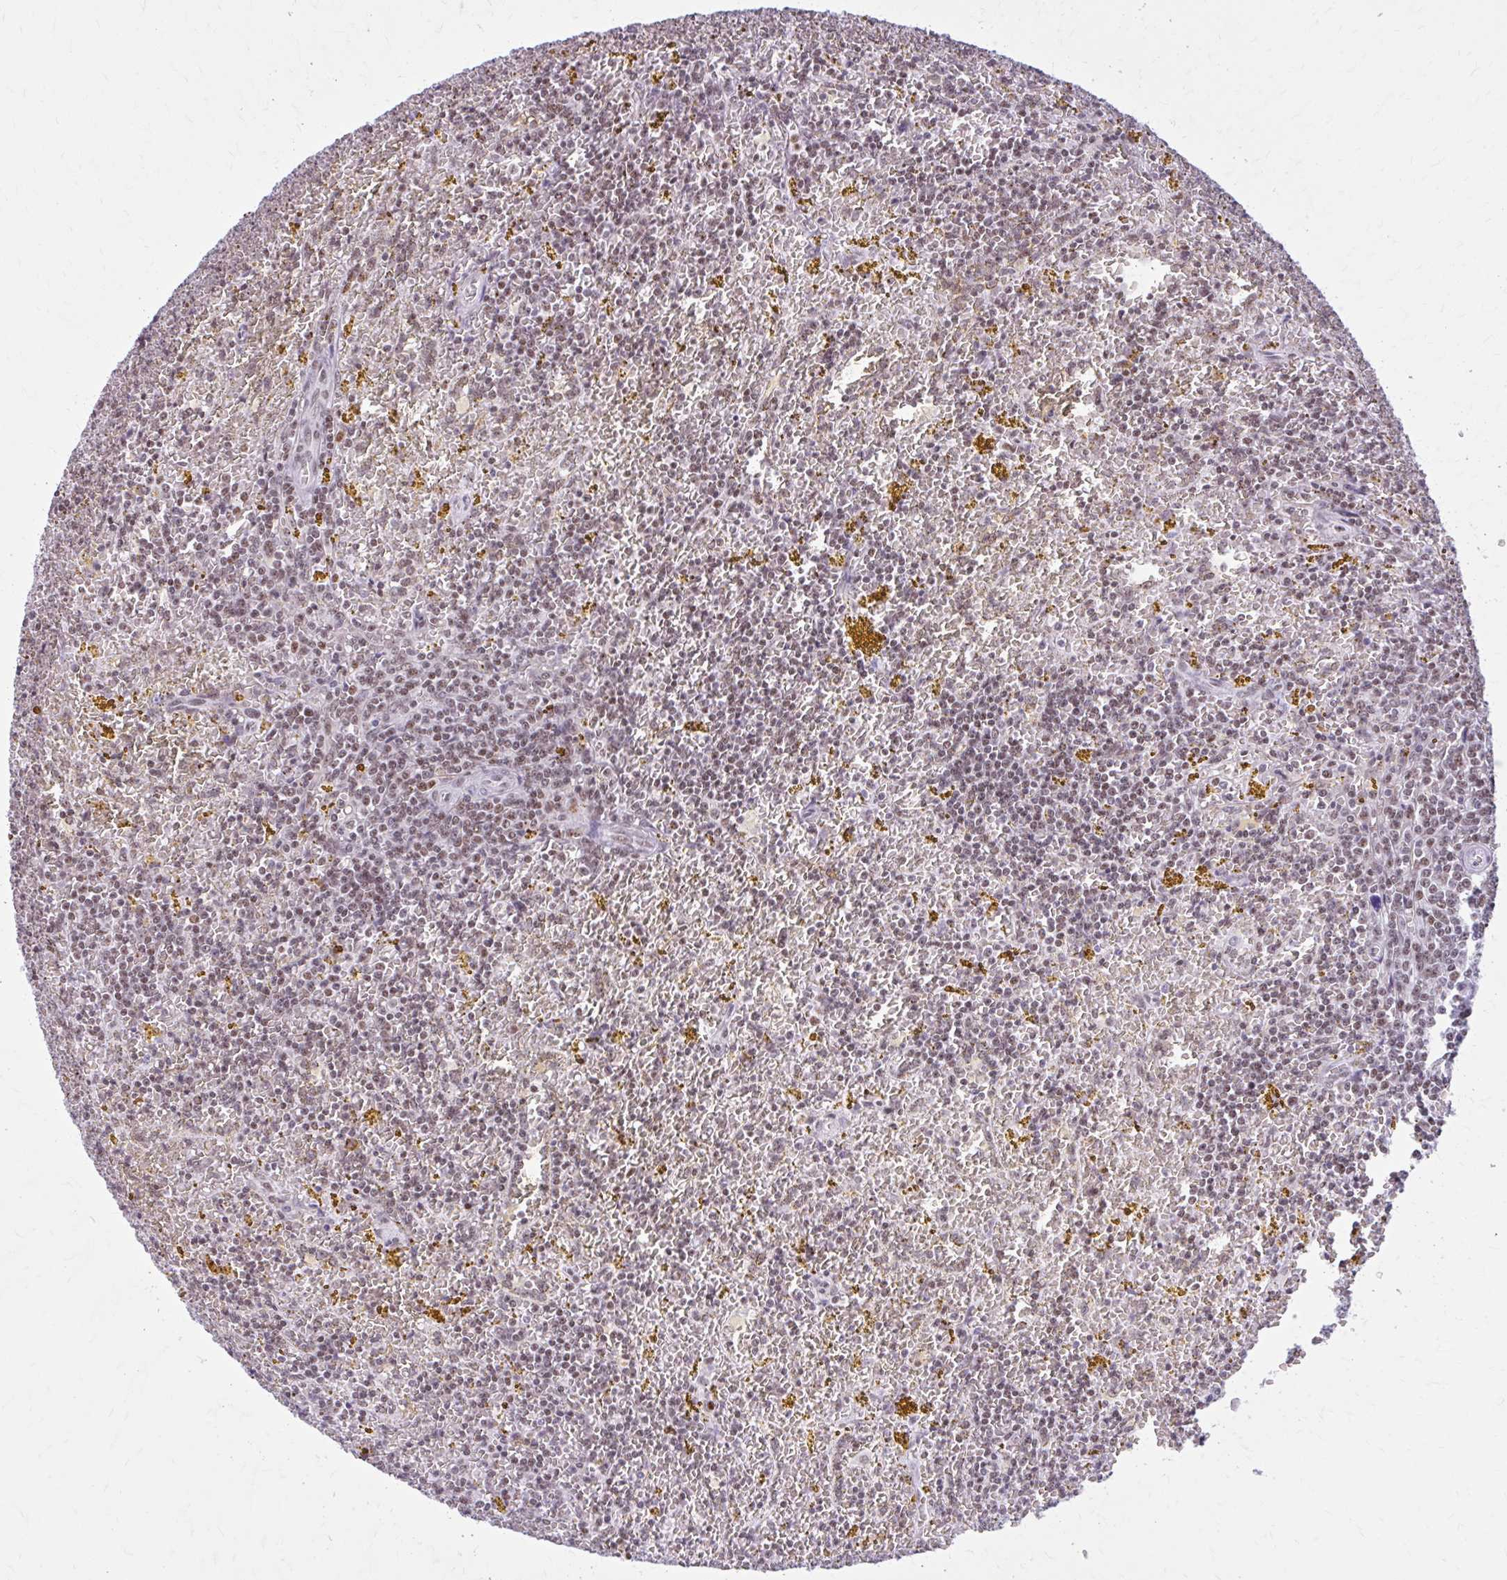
{"staining": {"intensity": "moderate", "quantity": ">75%", "location": "nuclear"}, "tissue": "lymphoma", "cell_type": "Tumor cells", "image_type": "cancer", "snomed": [{"axis": "morphology", "description": "Malignant lymphoma, non-Hodgkin's type, Low grade"}, {"axis": "topography", "description": "Spleen"}, {"axis": "topography", "description": "Lymph node"}], "caption": "Protein expression analysis of low-grade malignant lymphoma, non-Hodgkin's type demonstrates moderate nuclear expression in about >75% of tumor cells.", "gene": "PABIR1", "patient": {"sex": "female", "age": 66}}